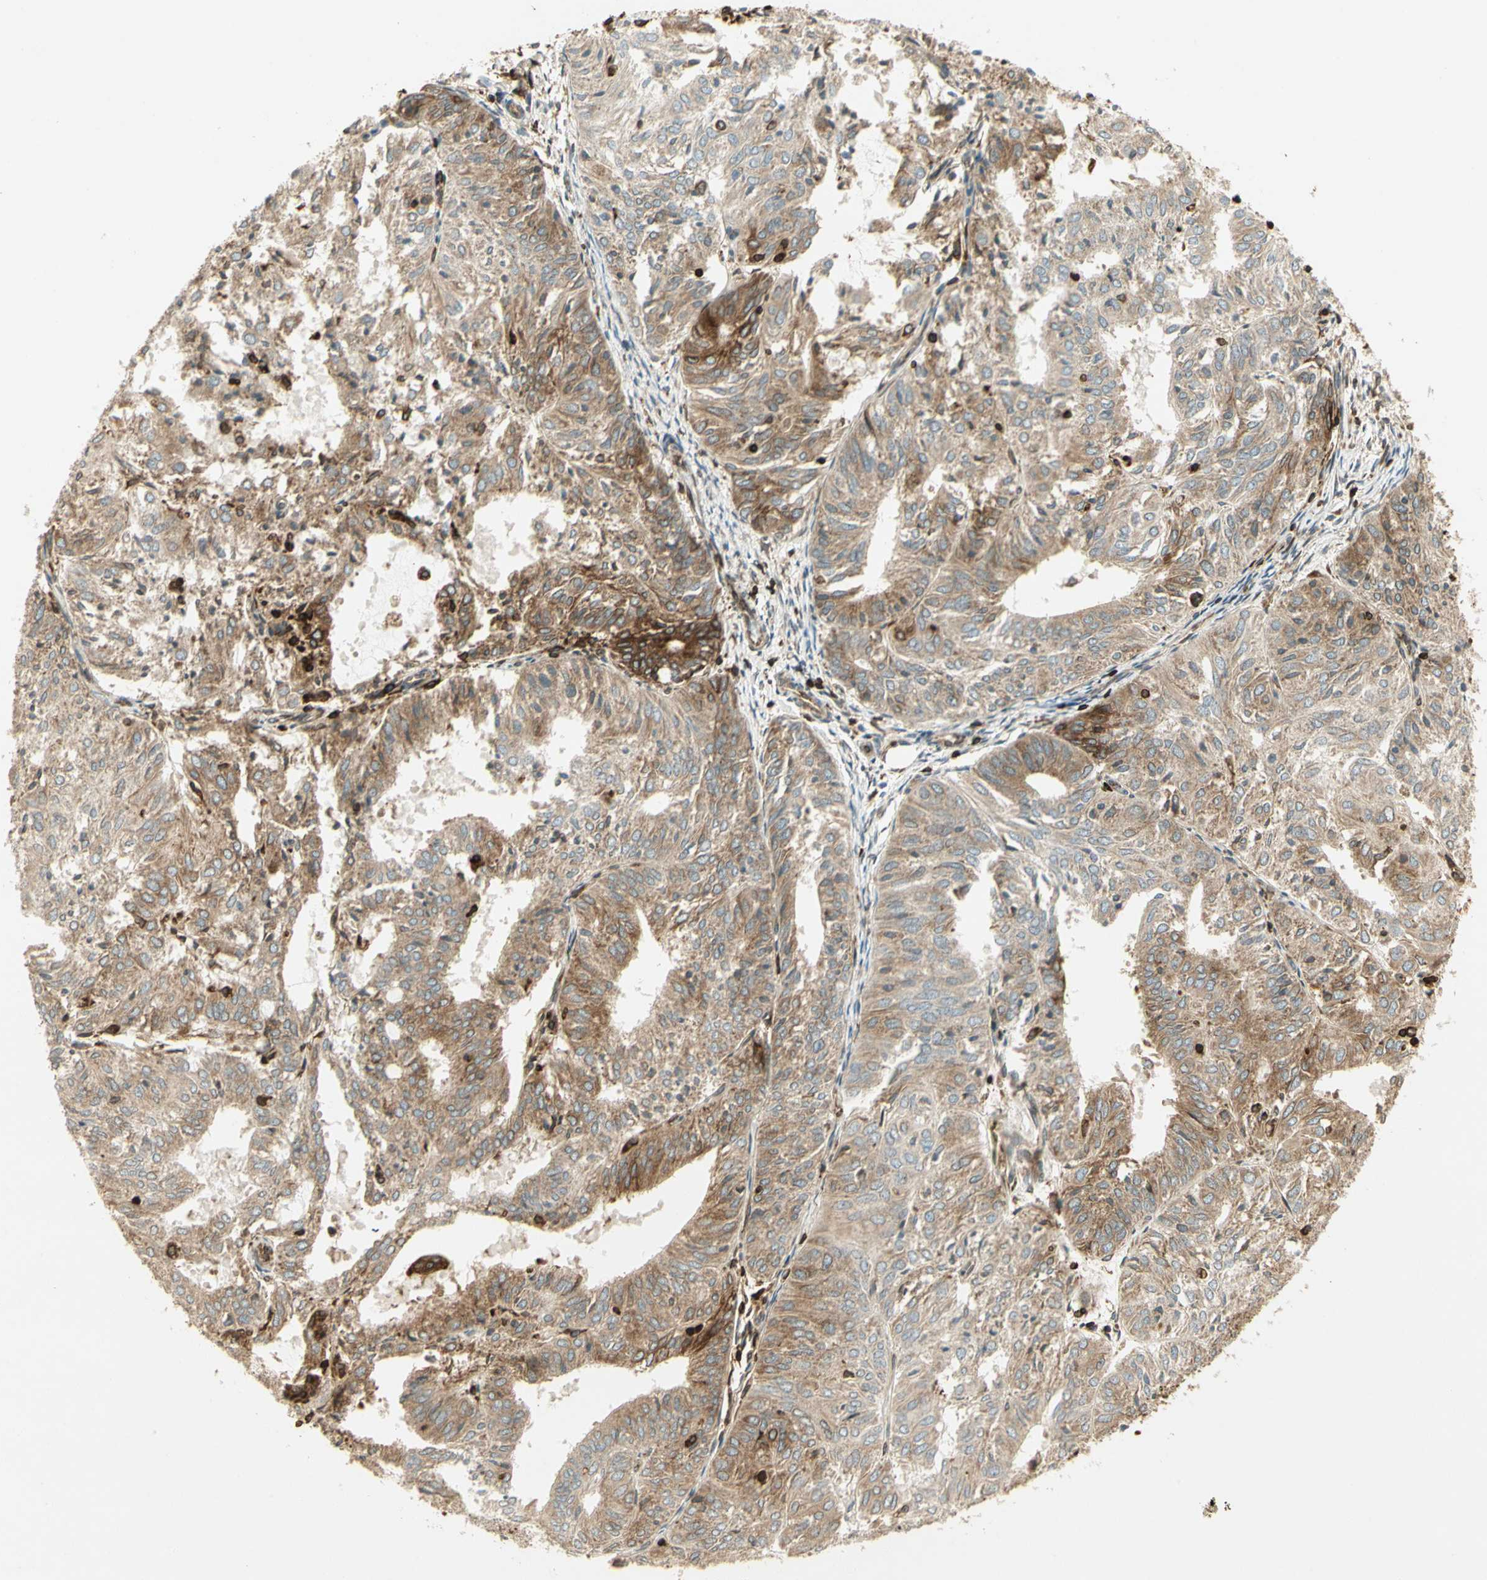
{"staining": {"intensity": "moderate", "quantity": ">75%", "location": "cytoplasmic/membranous"}, "tissue": "endometrial cancer", "cell_type": "Tumor cells", "image_type": "cancer", "snomed": [{"axis": "morphology", "description": "Adenocarcinoma, NOS"}, {"axis": "topography", "description": "Uterus"}], "caption": "Immunohistochemical staining of endometrial cancer (adenocarcinoma) reveals moderate cytoplasmic/membranous protein expression in about >75% of tumor cells.", "gene": "TAPBP", "patient": {"sex": "female", "age": 60}}